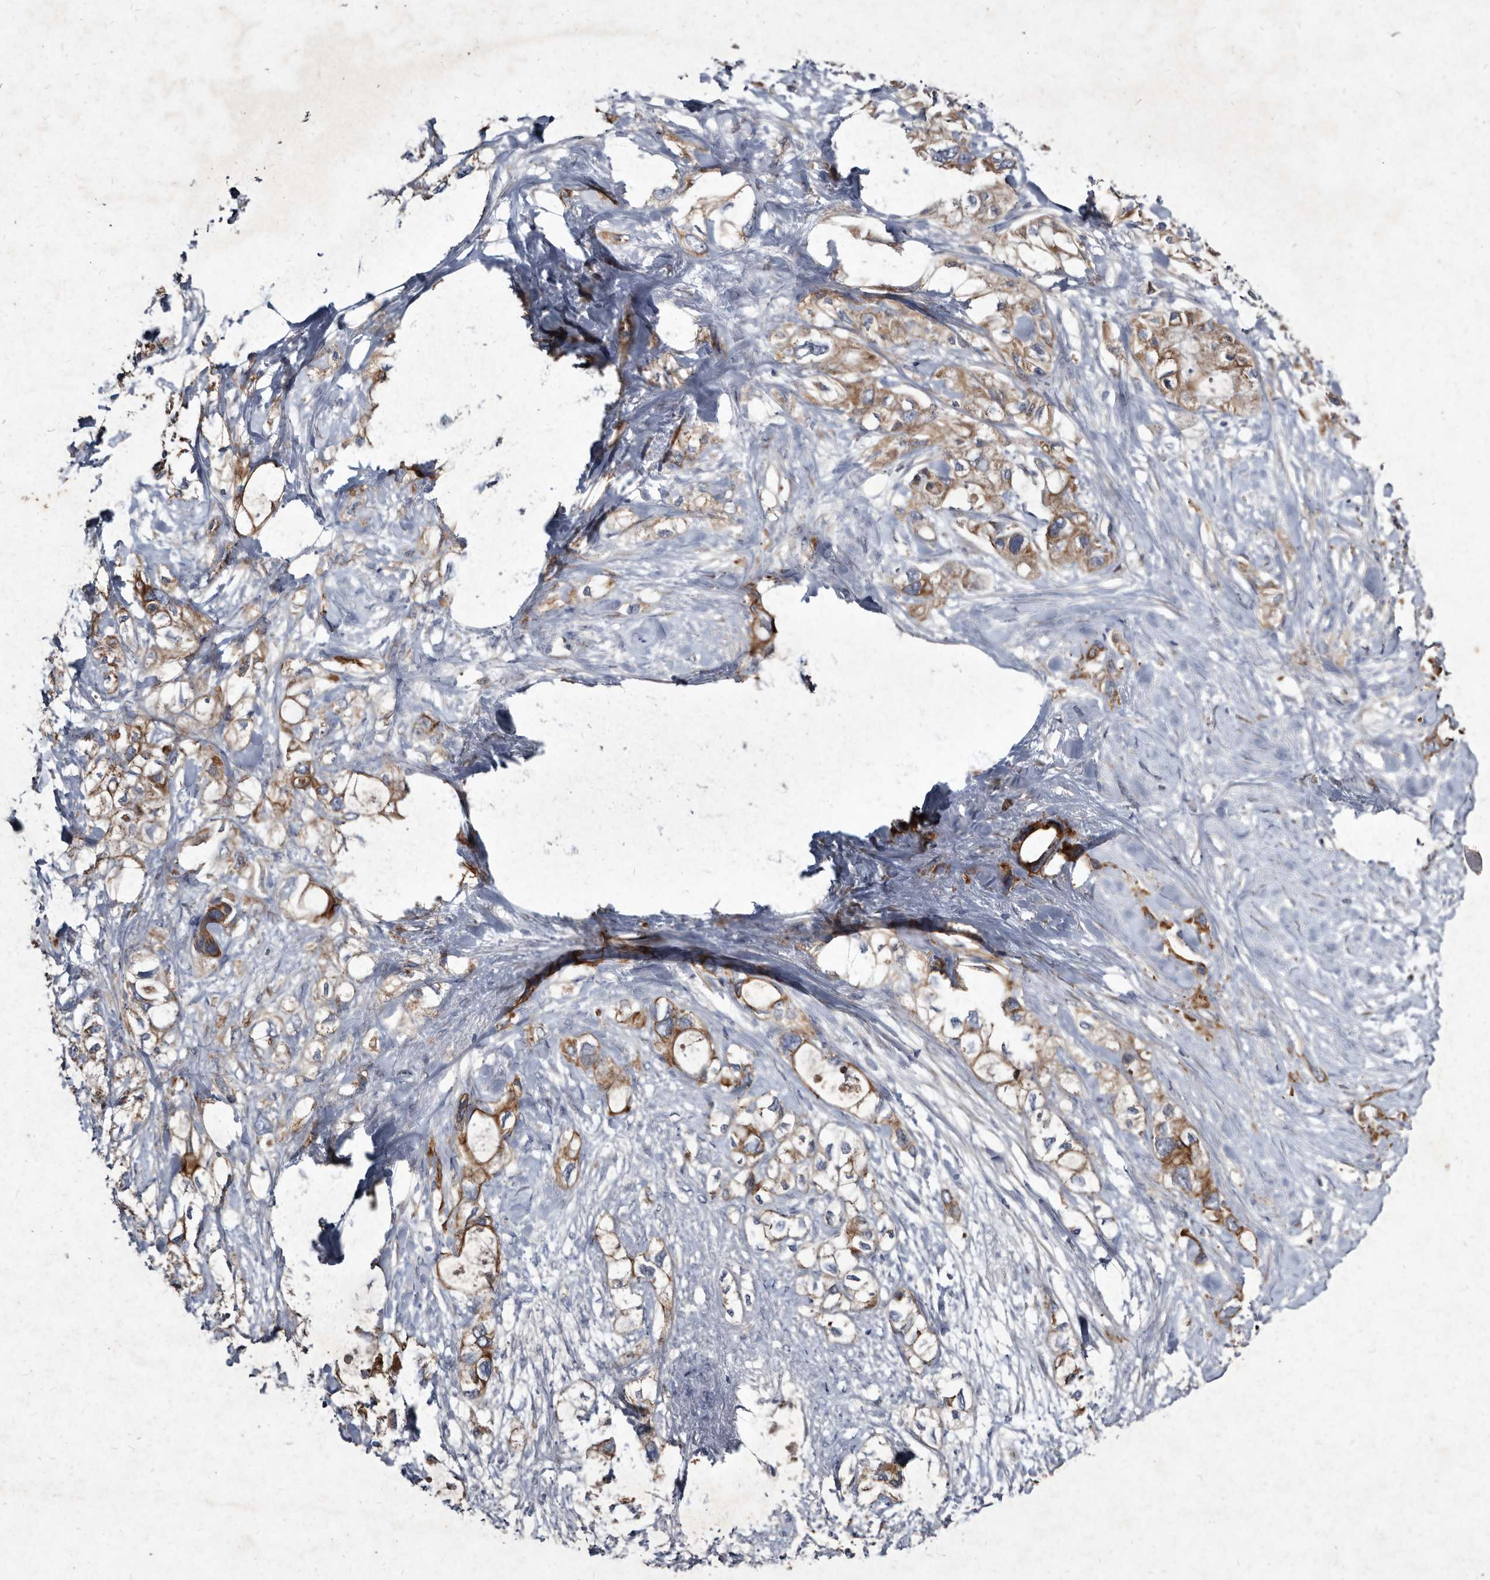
{"staining": {"intensity": "moderate", "quantity": ">75%", "location": "cytoplasmic/membranous"}, "tissue": "pancreatic cancer", "cell_type": "Tumor cells", "image_type": "cancer", "snomed": [{"axis": "morphology", "description": "Adenocarcinoma, NOS"}, {"axis": "topography", "description": "Pancreas"}], "caption": "The micrograph exhibits immunohistochemical staining of adenocarcinoma (pancreatic). There is moderate cytoplasmic/membranous positivity is present in approximately >75% of tumor cells.", "gene": "YPEL3", "patient": {"sex": "female", "age": 56}}